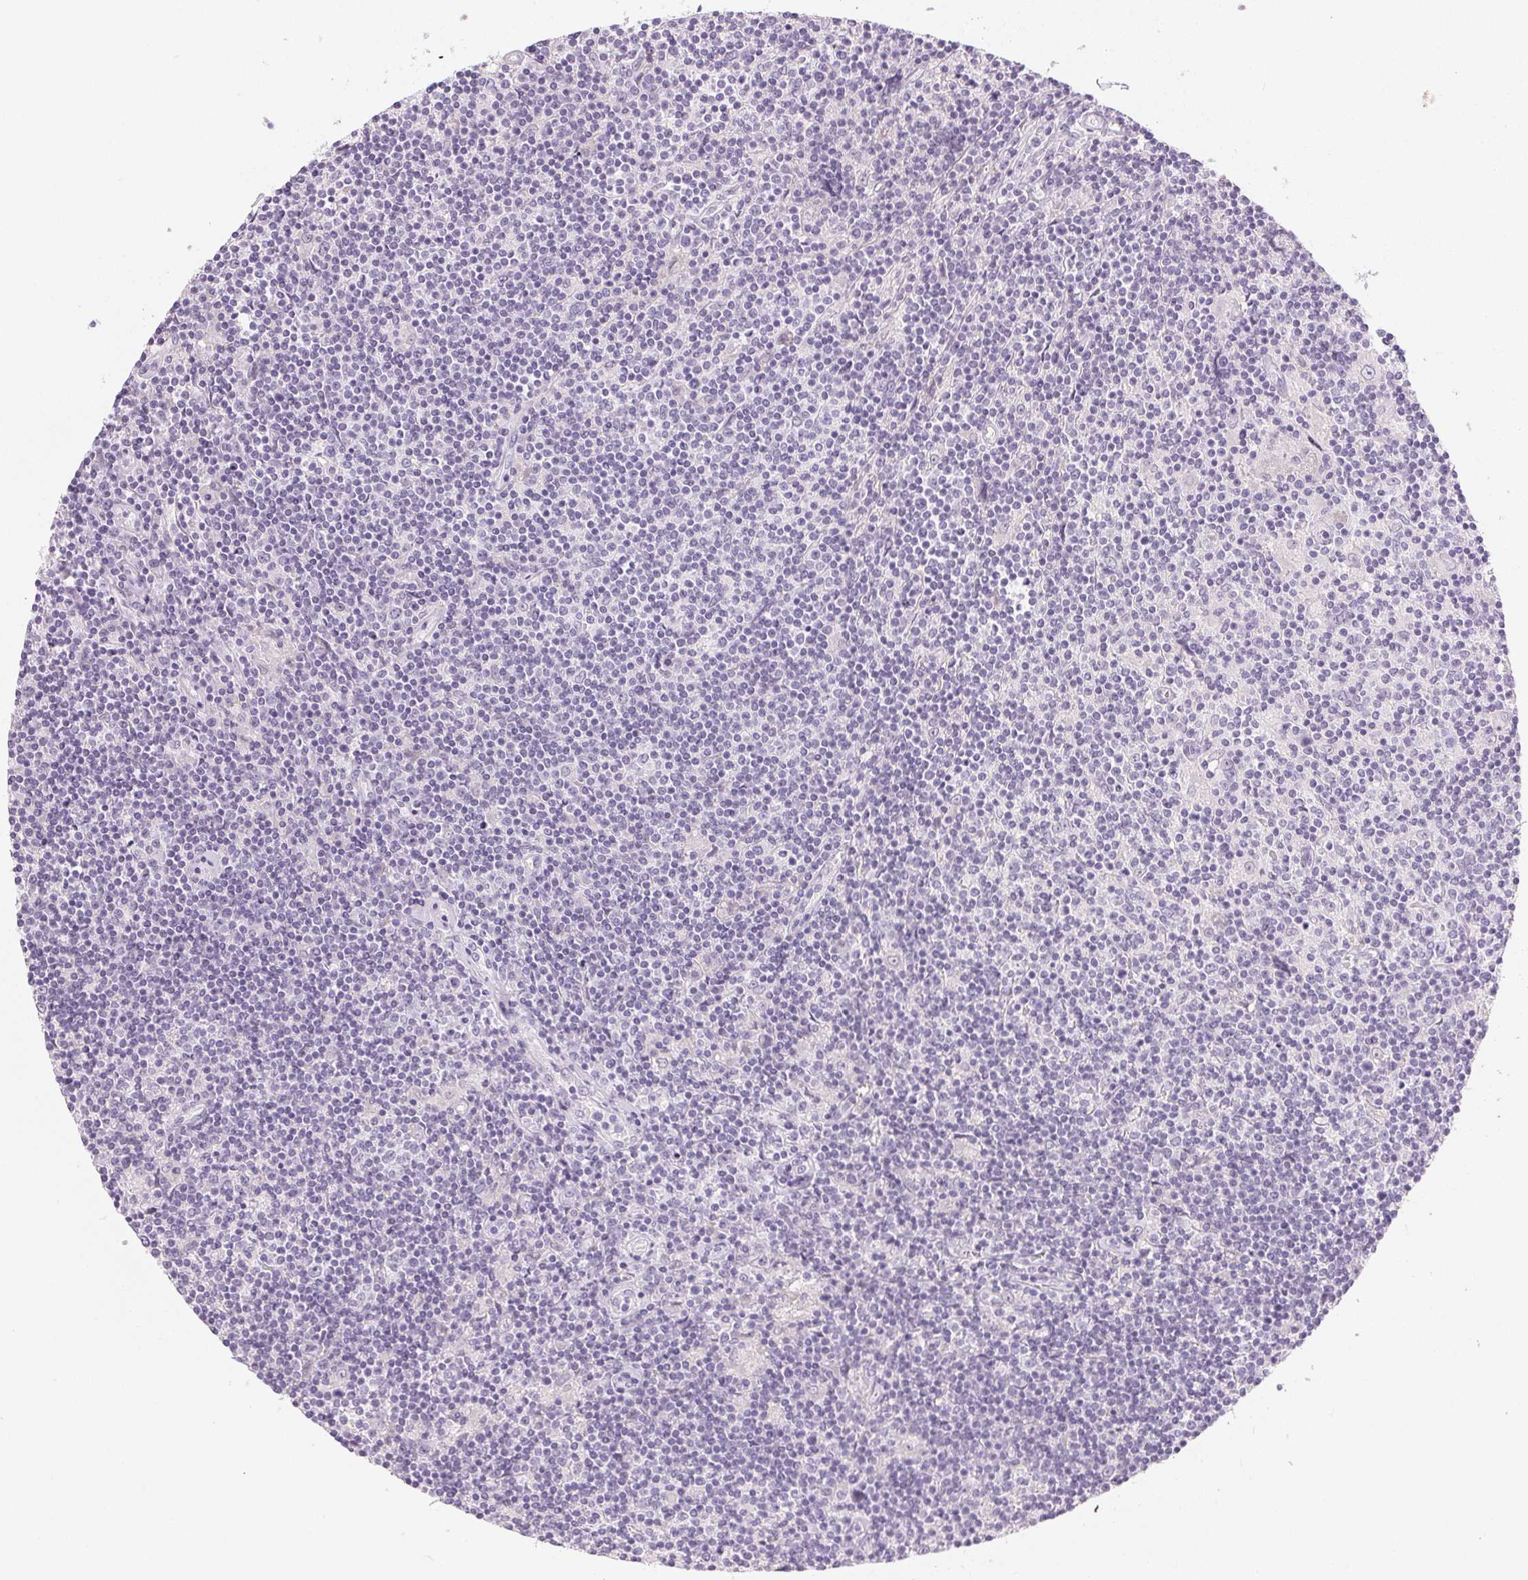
{"staining": {"intensity": "negative", "quantity": "none", "location": "none"}, "tissue": "lymphoma", "cell_type": "Tumor cells", "image_type": "cancer", "snomed": [{"axis": "morphology", "description": "Hodgkin's disease, NOS"}, {"axis": "topography", "description": "Lymph node"}], "caption": "The immunohistochemistry photomicrograph has no significant positivity in tumor cells of Hodgkin's disease tissue.", "gene": "MIOX", "patient": {"sex": "male", "age": 40}}